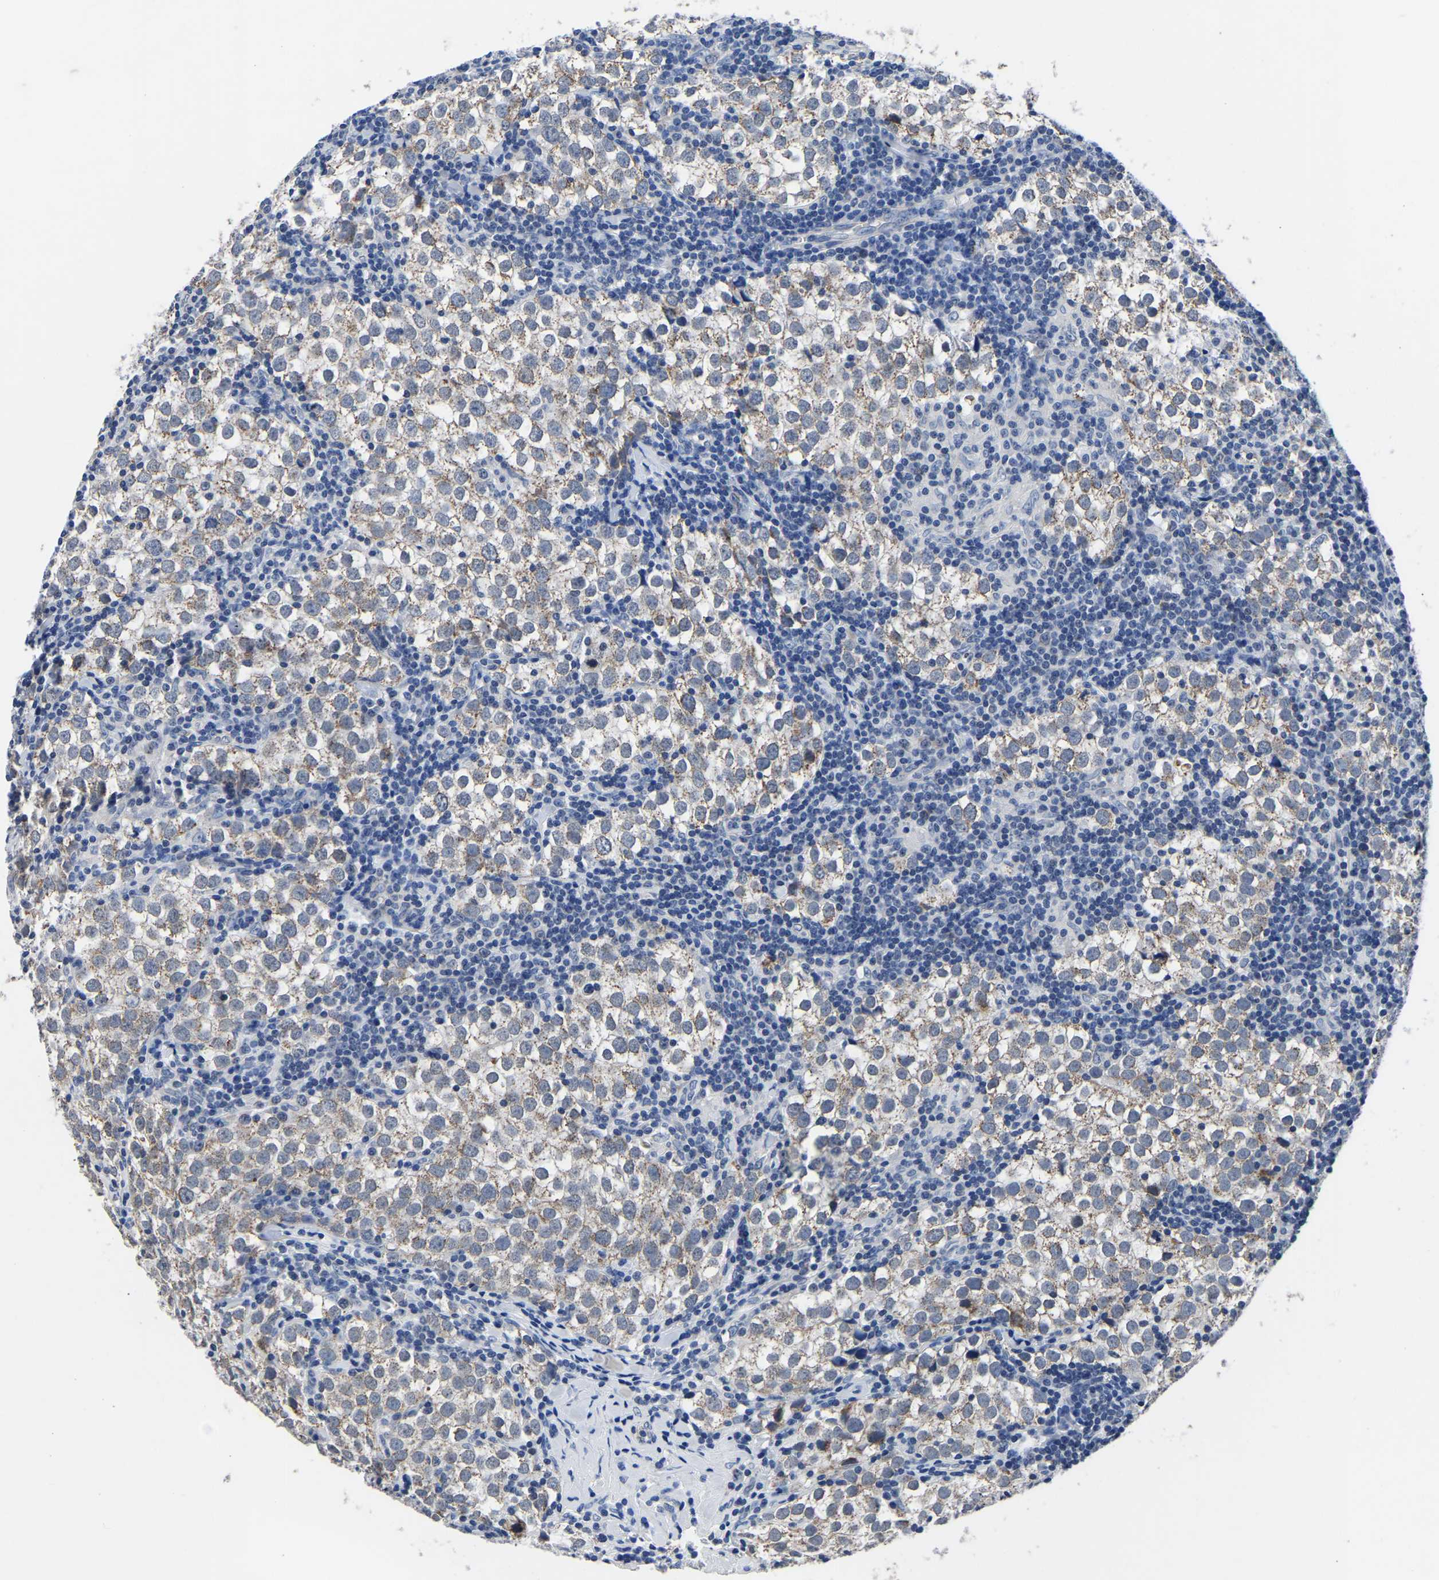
{"staining": {"intensity": "moderate", "quantity": "25%-75%", "location": "cytoplasmic/membranous"}, "tissue": "testis cancer", "cell_type": "Tumor cells", "image_type": "cancer", "snomed": [{"axis": "morphology", "description": "Seminoma, NOS"}, {"axis": "morphology", "description": "Carcinoma, Embryonal, NOS"}, {"axis": "topography", "description": "Testis"}], "caption": "A photomicrograph of testis cancer (seminoma) stained for a protein shows moderate cytoplasmic/membranous brown staining in tumor cells.", "gene": "FGD5", "patient": {"sex": "male", "age": 36}}